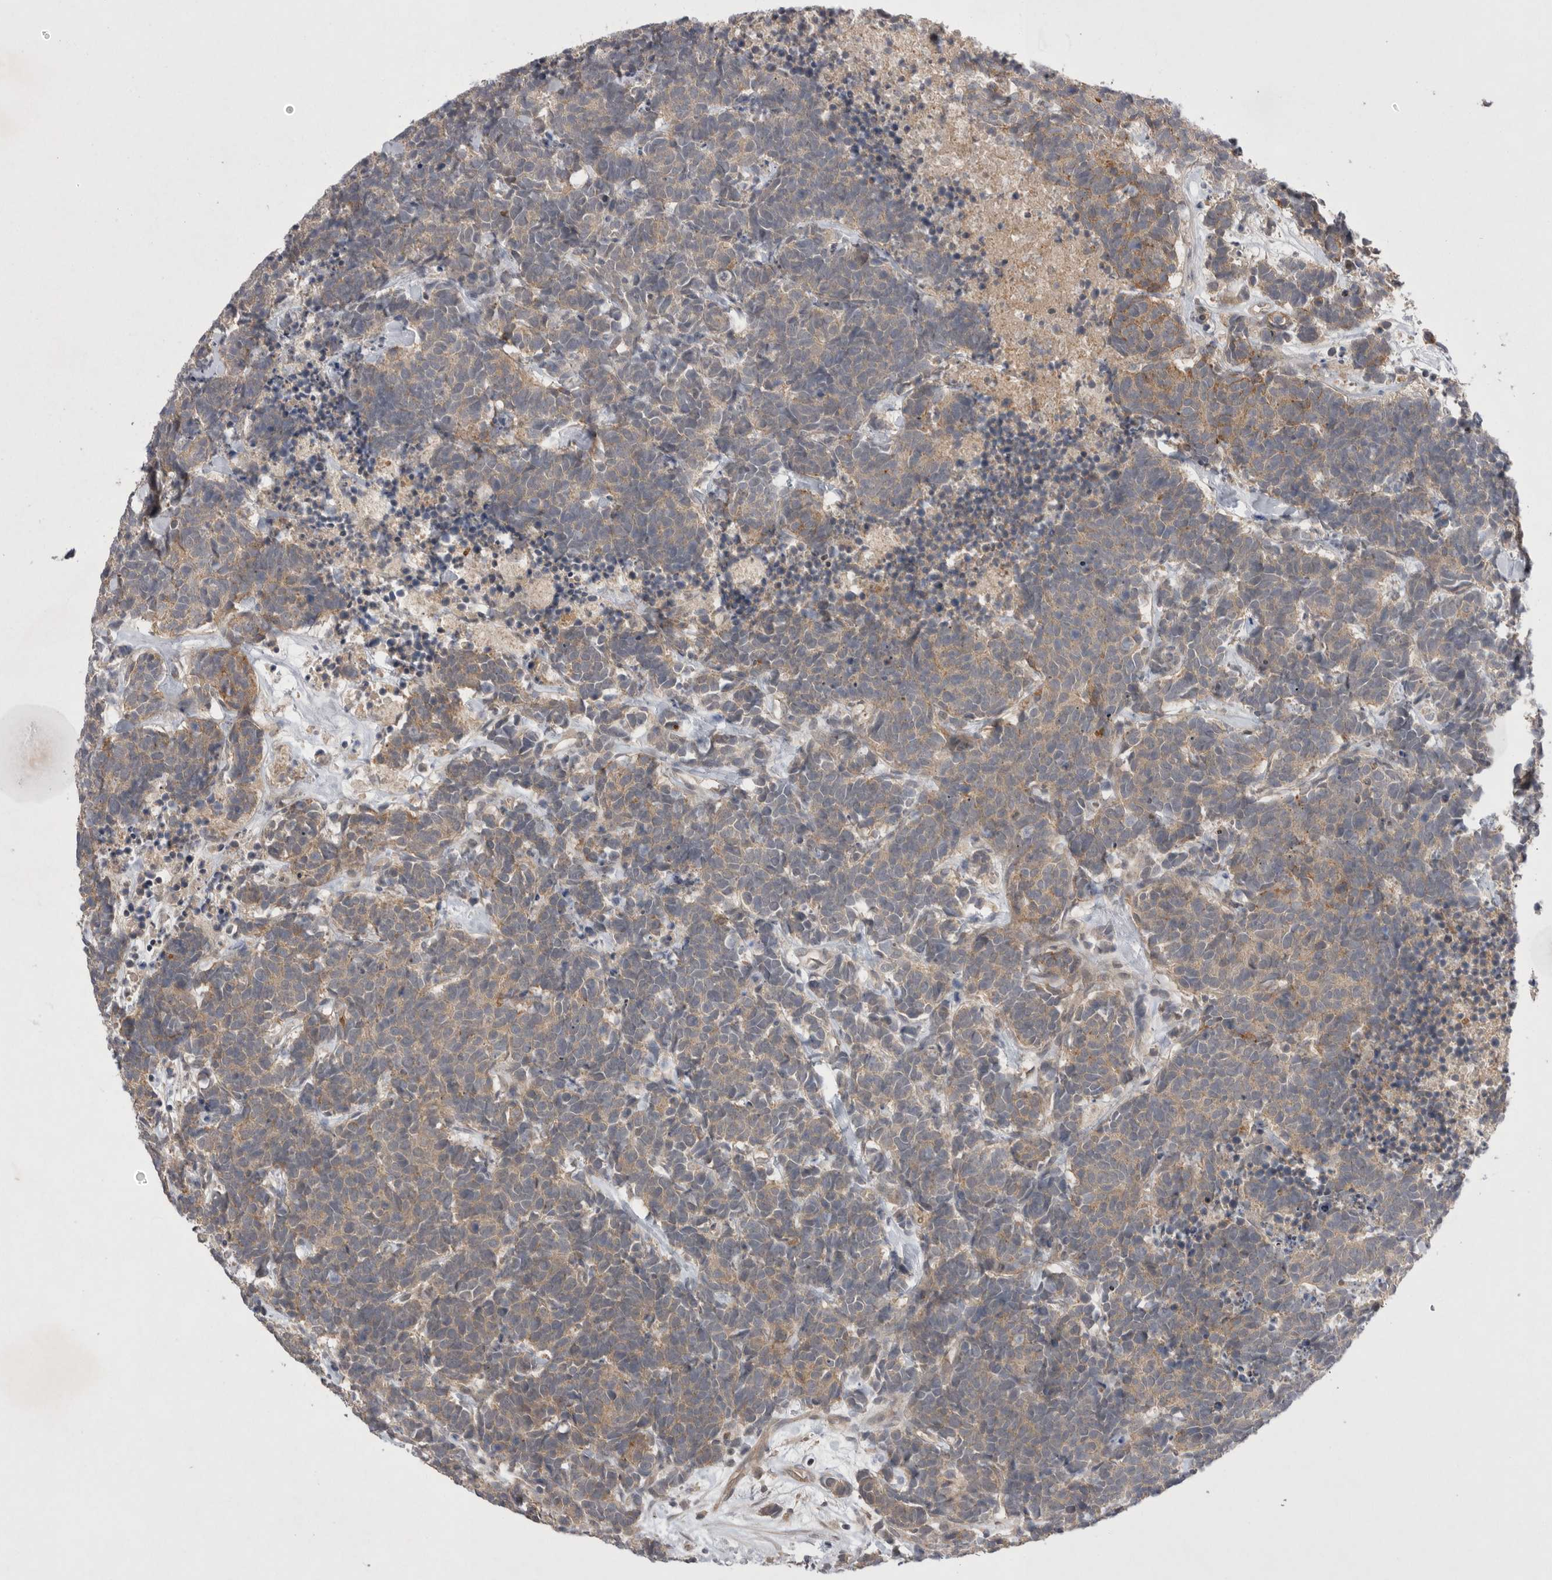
{"staining": {"intensity": "weak", "quantity": ">75%", "location": "cytoplasmic/membranous"}, "tissue": "carcinoid", "cell_type": "Tumor cells", "image_type": "cancer", "snomed": [{"axis": "morphology", "description": "Carcinoma, NOS"}, {"axis": "morphology", "description": "Carcinoid, malignant, NOS"}, {"axis": "topography", "description": "Urinary bladder"}], "caption": "Protein staining of carcinoma tissue reveals weak cytoplasmic/membranous staining in about >75% of tumor cells. Ihc stains the protein in brown and the nuclei are stained blue.", "gene": "NRCAM", "patient": {"sex": "male", "age": 57}}